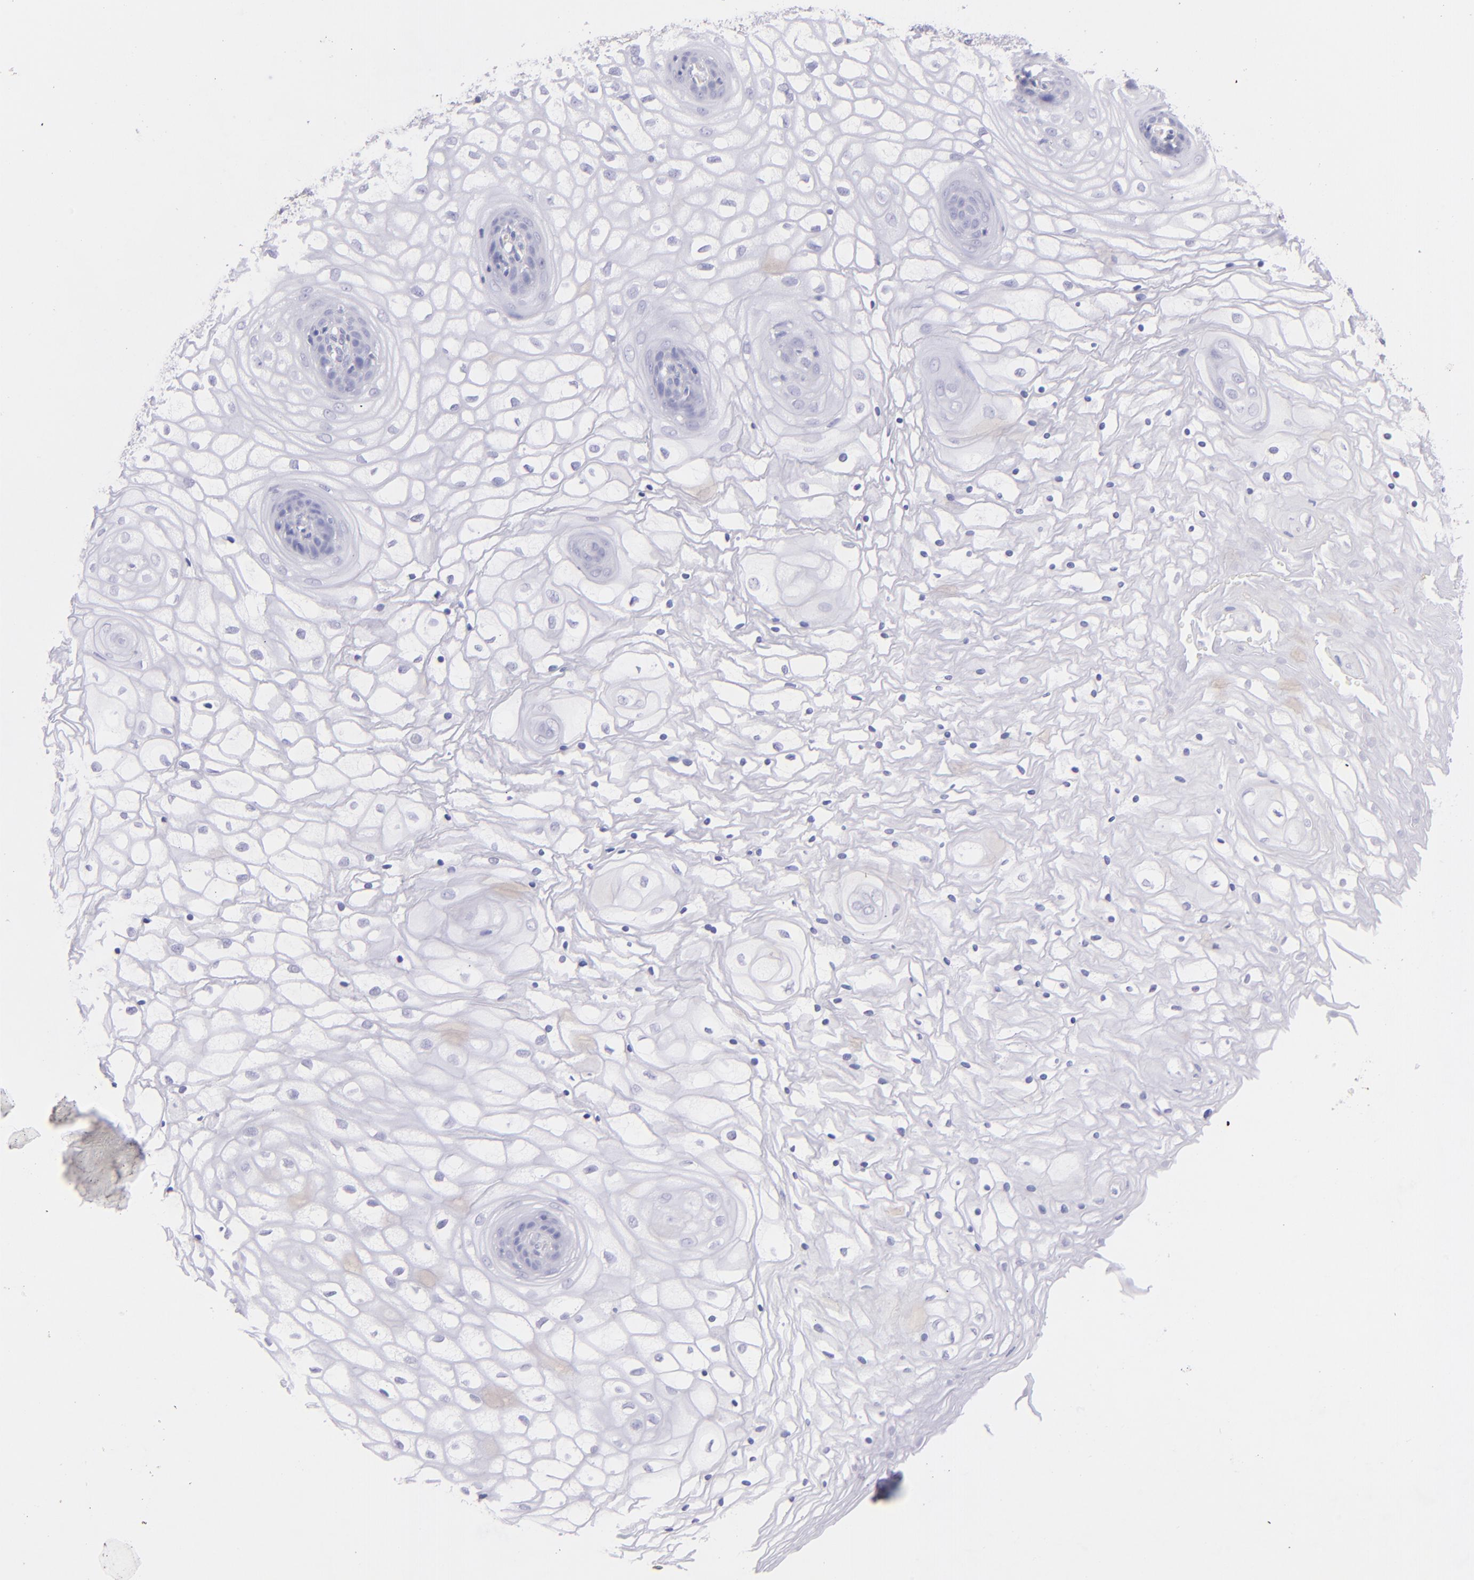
{"staining": {"intensity": "negative", "quantity": "none", "location": "none"}, "tissue": "vagina", "cell_type": "Squamous epithelial cells", "image_type": "normal", "snomed": [{"axis": "morphology", "description": "Normal tissue, NOS"}, {"axis": "topography", "description": "Vagina"}], "caption": "Photomicrograph shows no significant protein positivity in squamous epithelial cells of unremarkable vagina.", "gene": "CD81", "patient": {"sex": "female", "age": 34}}